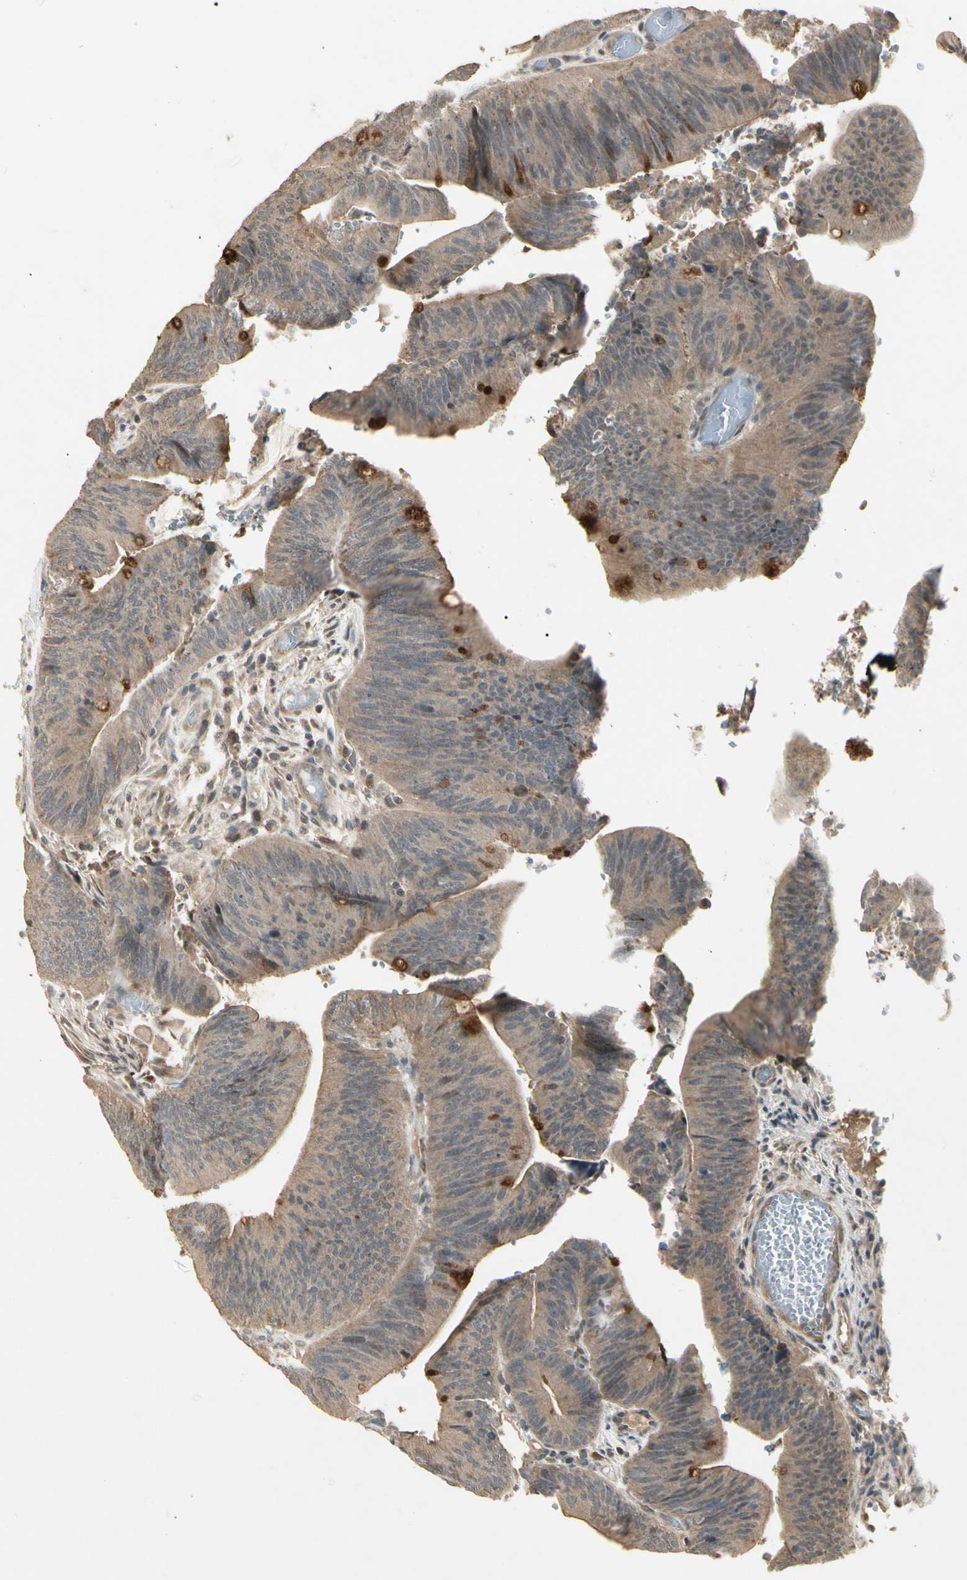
{"staining": {"intensity": "weak", "quantity": ">75%", "location": "cytoplasmic/membranous"}, "tissue": "colorectal cancer", "cell_type": "Tumor cells", "image_type": "cancer", "snomed": [{"axis": "morphology", "description": "Adenocarcinoma, NOS"}, {"axis": "topography", "description": "Rectum"}], "caption": "Protein staining of adenocarcinoma (colorectal) tissue displays weak cytoplasmic/membranous staining in approximately >75% of tumor cells. (DAB (3,3'-diaminobenzidine) IHC with brightfield microscopy, high magnification).", "gene": "ATG4C", "patient": {"sex": "female", "age": 66}}